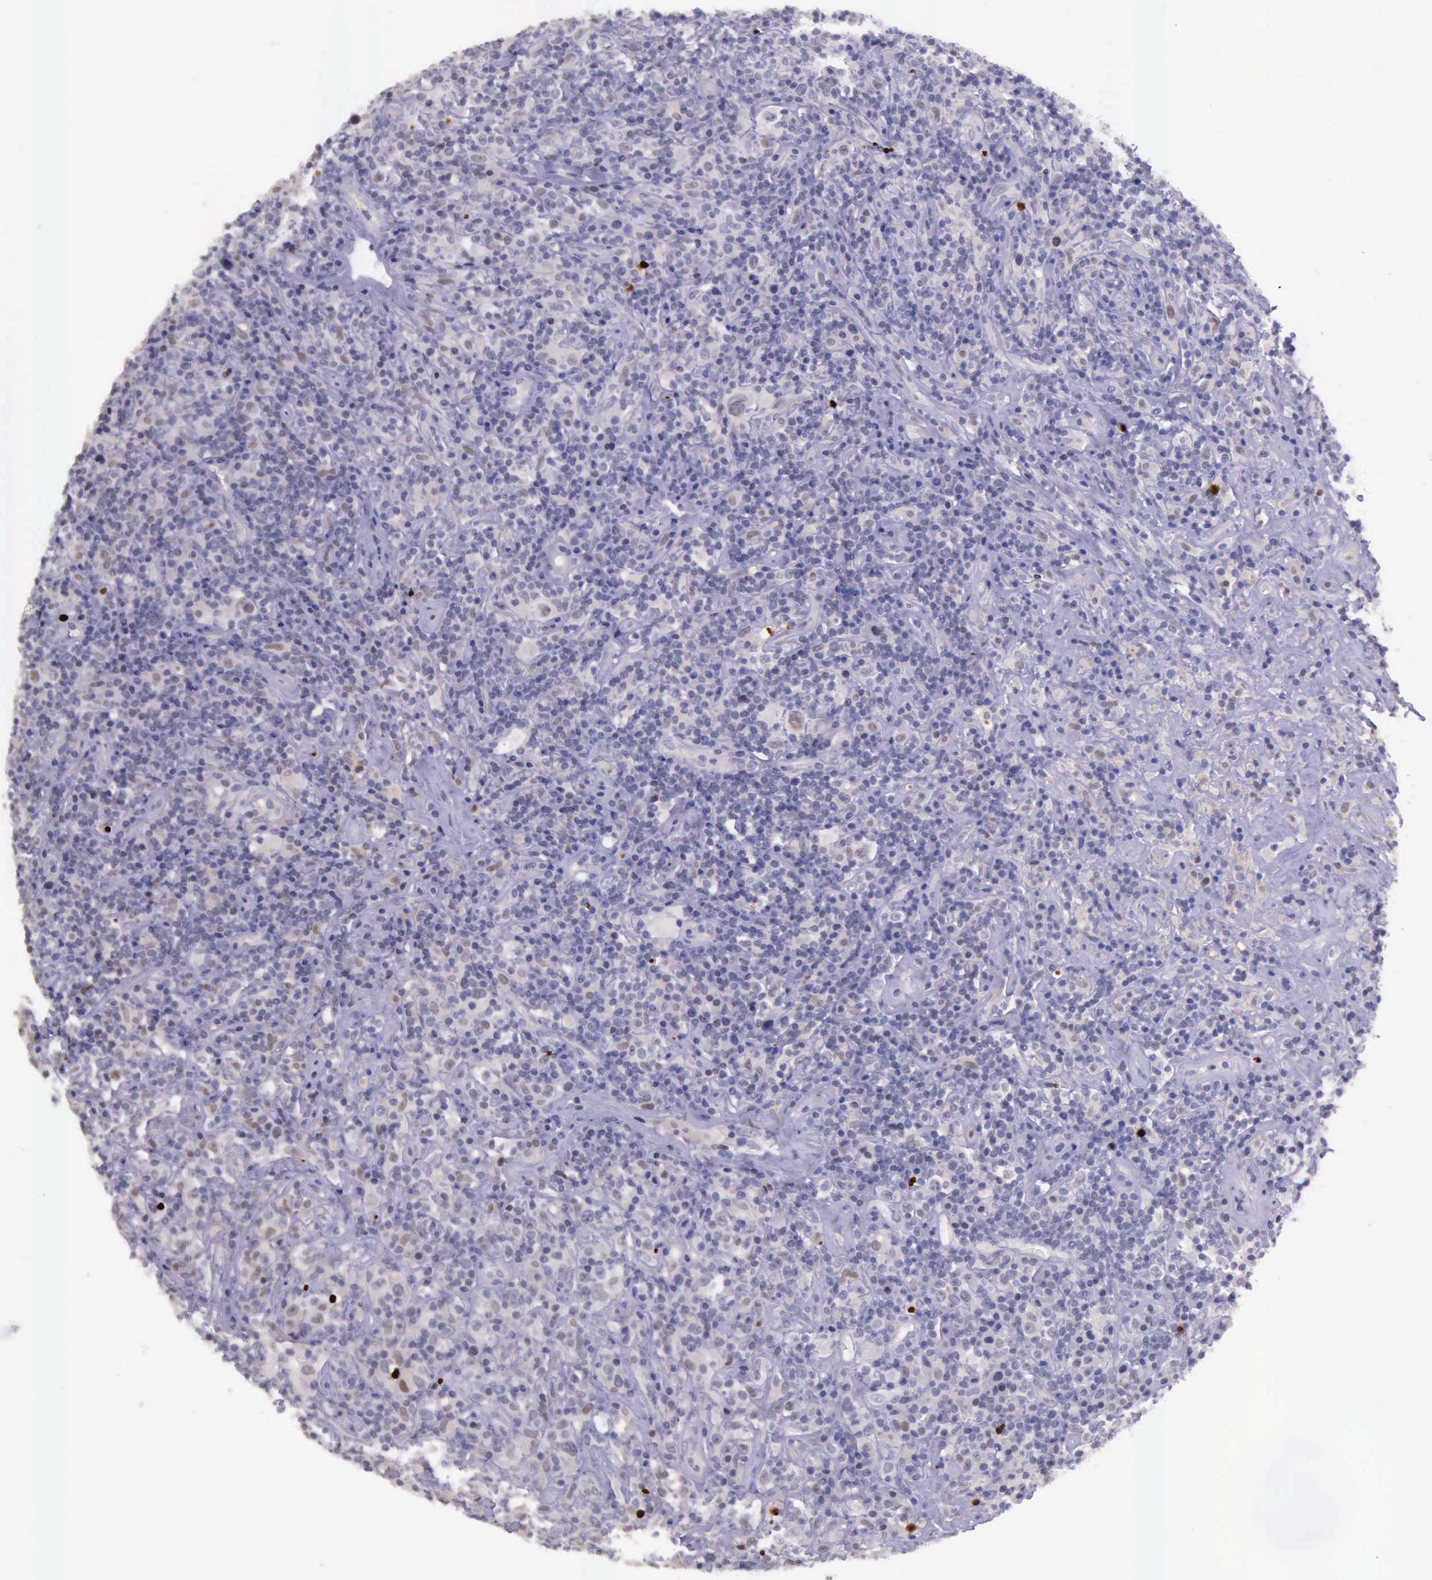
{"staining": {"intensity": "strong", "quantity": "<25%", "location": "nuclear"}, "tissue": "lymphoma", "cell_type": "Tumor cells", "image_type": "cancer", "snomed": [{"axis": "morphology", "description": "Hodgkin's disease, NOS"}, {"axis": "topography", "description": "Lymph node"}], "caption": "Immunohistochemical staining of human lymphoma exhibits strong nuclear protein expression in approximately <25% of tumor cells.", "gene": "PARP1", "patient": {"sex": "male", "age": 46}}